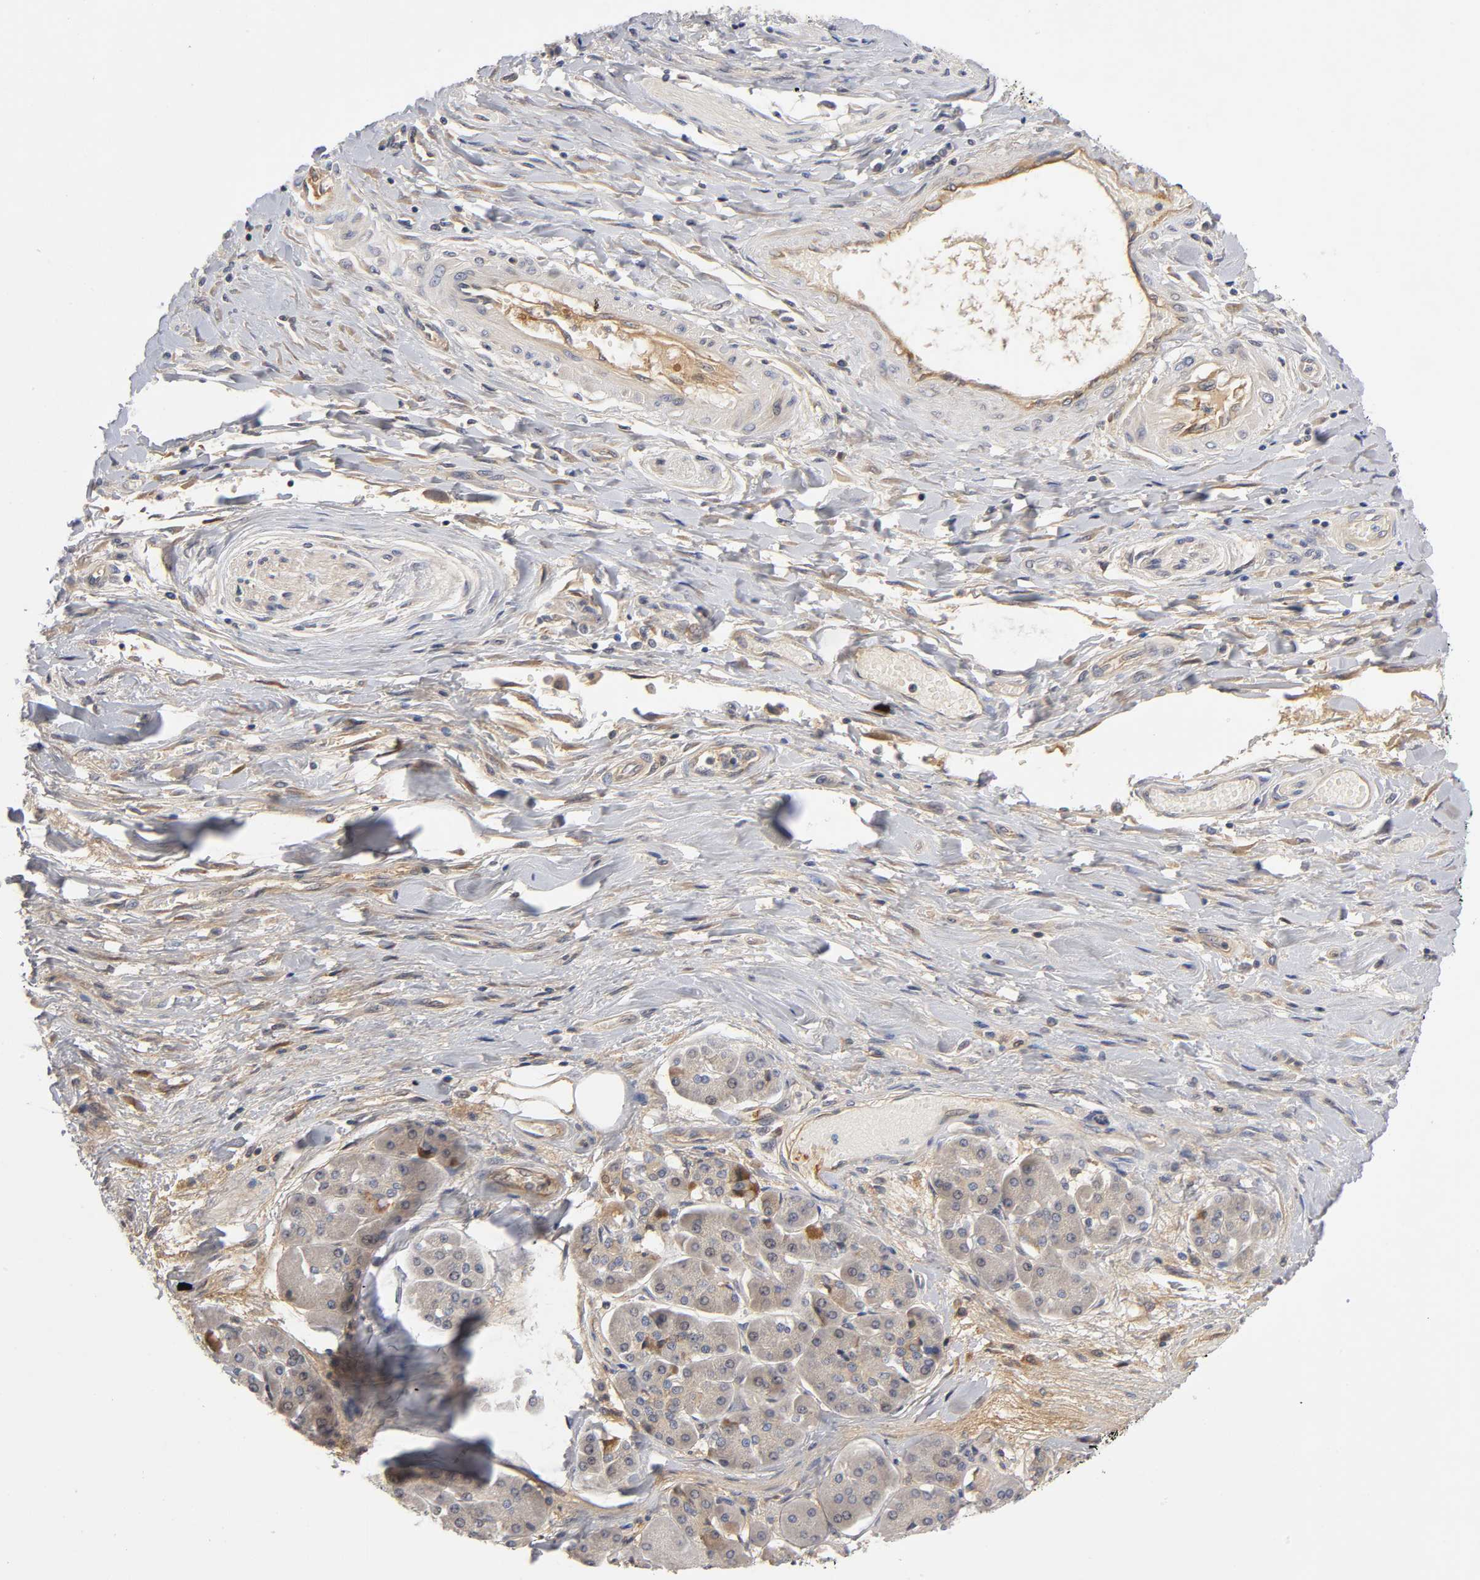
{"staining": {"intensity": "weak", "quantity": ">75%", "location": "cytoplasmic/membranous"}, "tissue": "pancreatic cancer", "cell_type": "Tumor cells", "image_type": "cancer", "snomed": [{"axis": "morphology", "description": "Adenocarcinoma, NOS"}, {"axis": "topography", "description": "Pancreas"}], "caption": "Immunohistochemical staining of pancreatic cancer exhibits low levels of weak cytoplasmic/membranous staining in about >75% of tumor cells.", "gene": "NOVA1", "patient": {"sex": "male", "age": 46}}